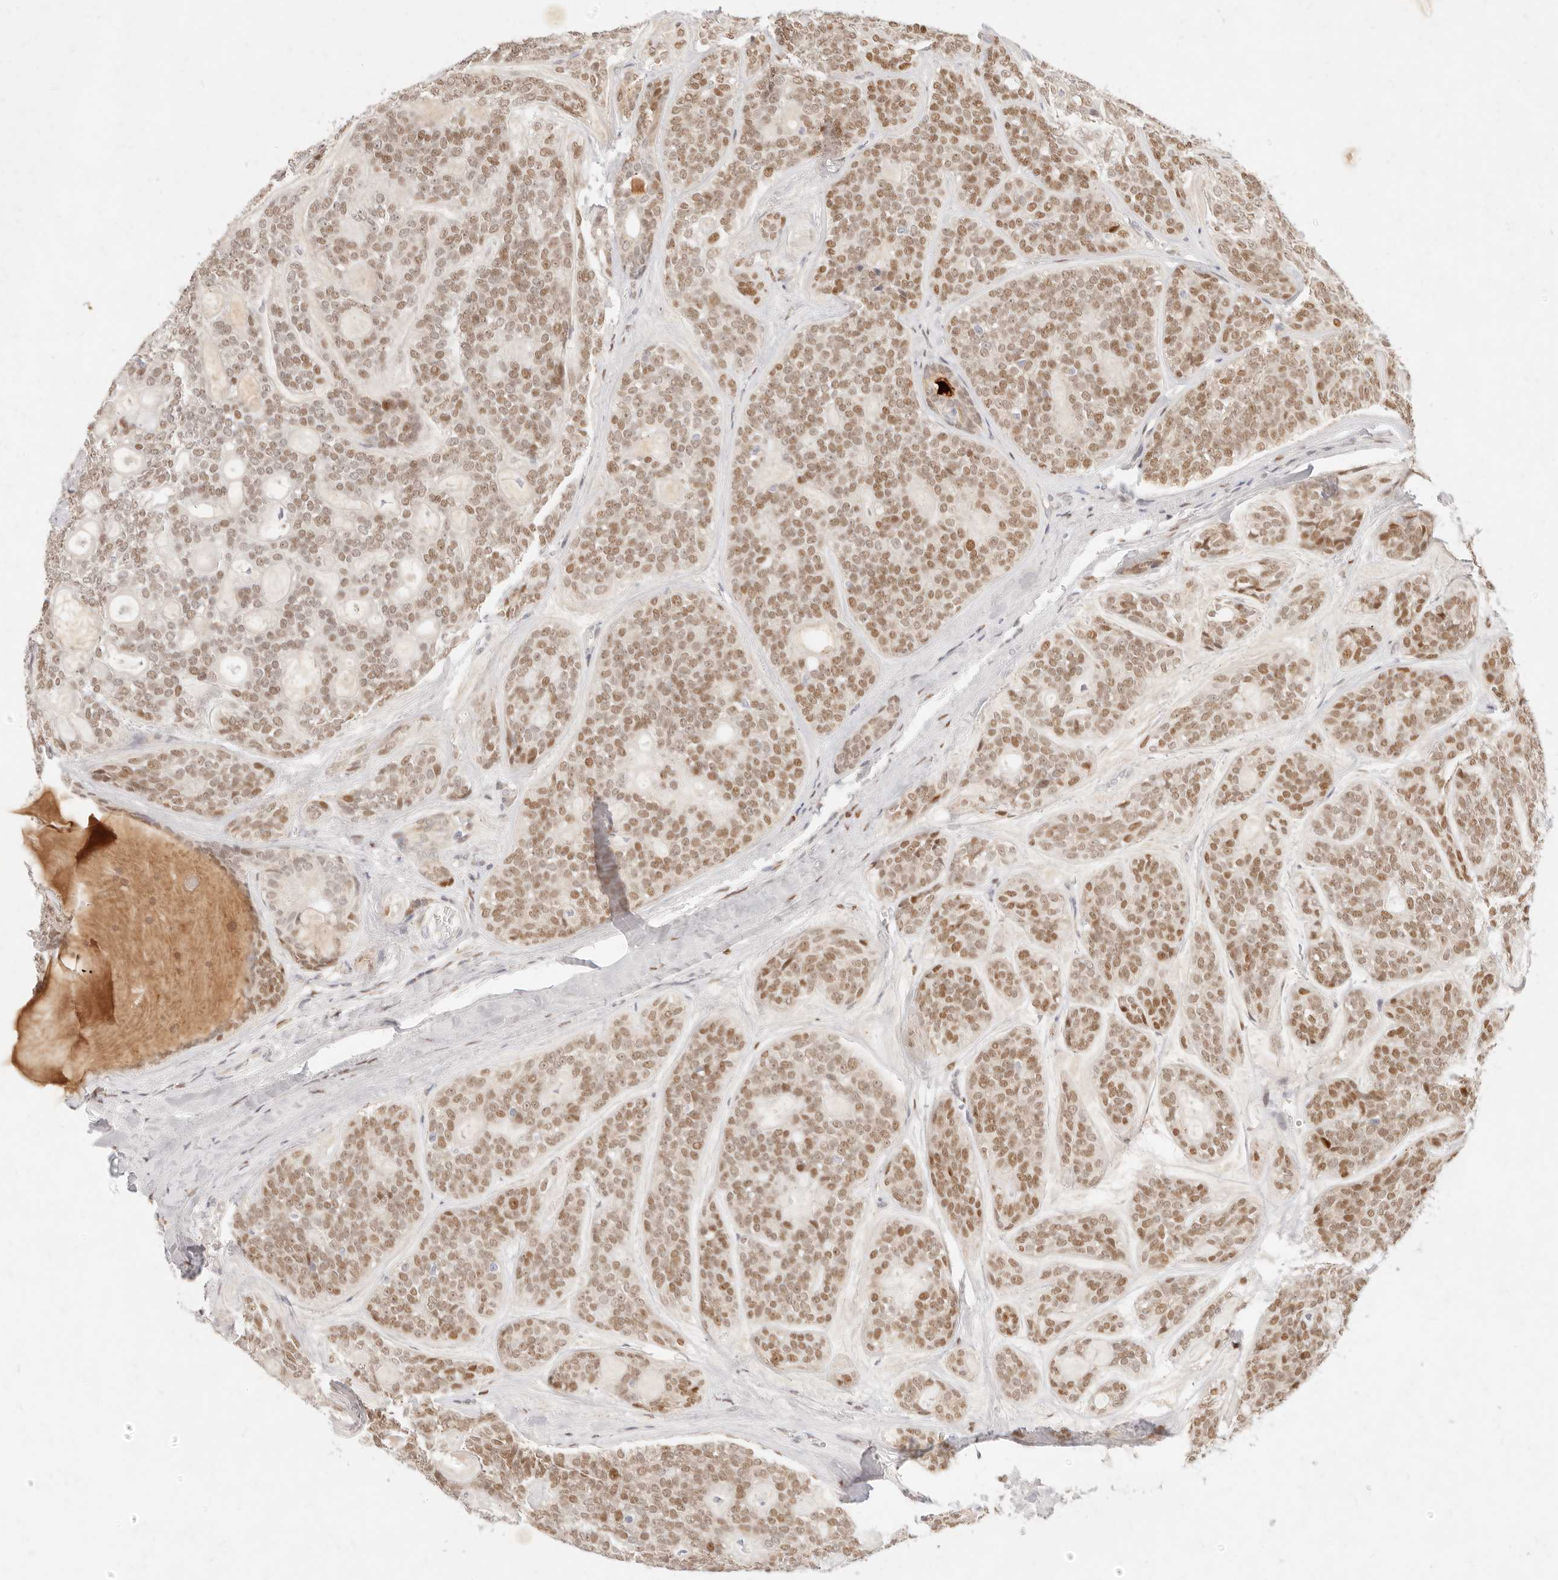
{"staining": {"intensity": "moderate", "quantity": ">75%", "location": "nuclear"}, "tissue": "head and neck cancer", "cell_type": "Tumor cells", "image_type": "cancer", "snomed": [{"axis": "morphology", "description": "Adenocarcinoma, NOS"}, {"axis": "topography", "description": "Head-Neck"}], "caption": "Immunohistochemistry (IHC) (DAB) staining of human head and neck adenocarcinoma exhibits moderate nuclear protein expression in about >75% of tumor cells. (DAB IHC with brightfield microscopy, high magnification).", "gene": "ASCL3", "patient": {"sex": "male", "age": 66}}